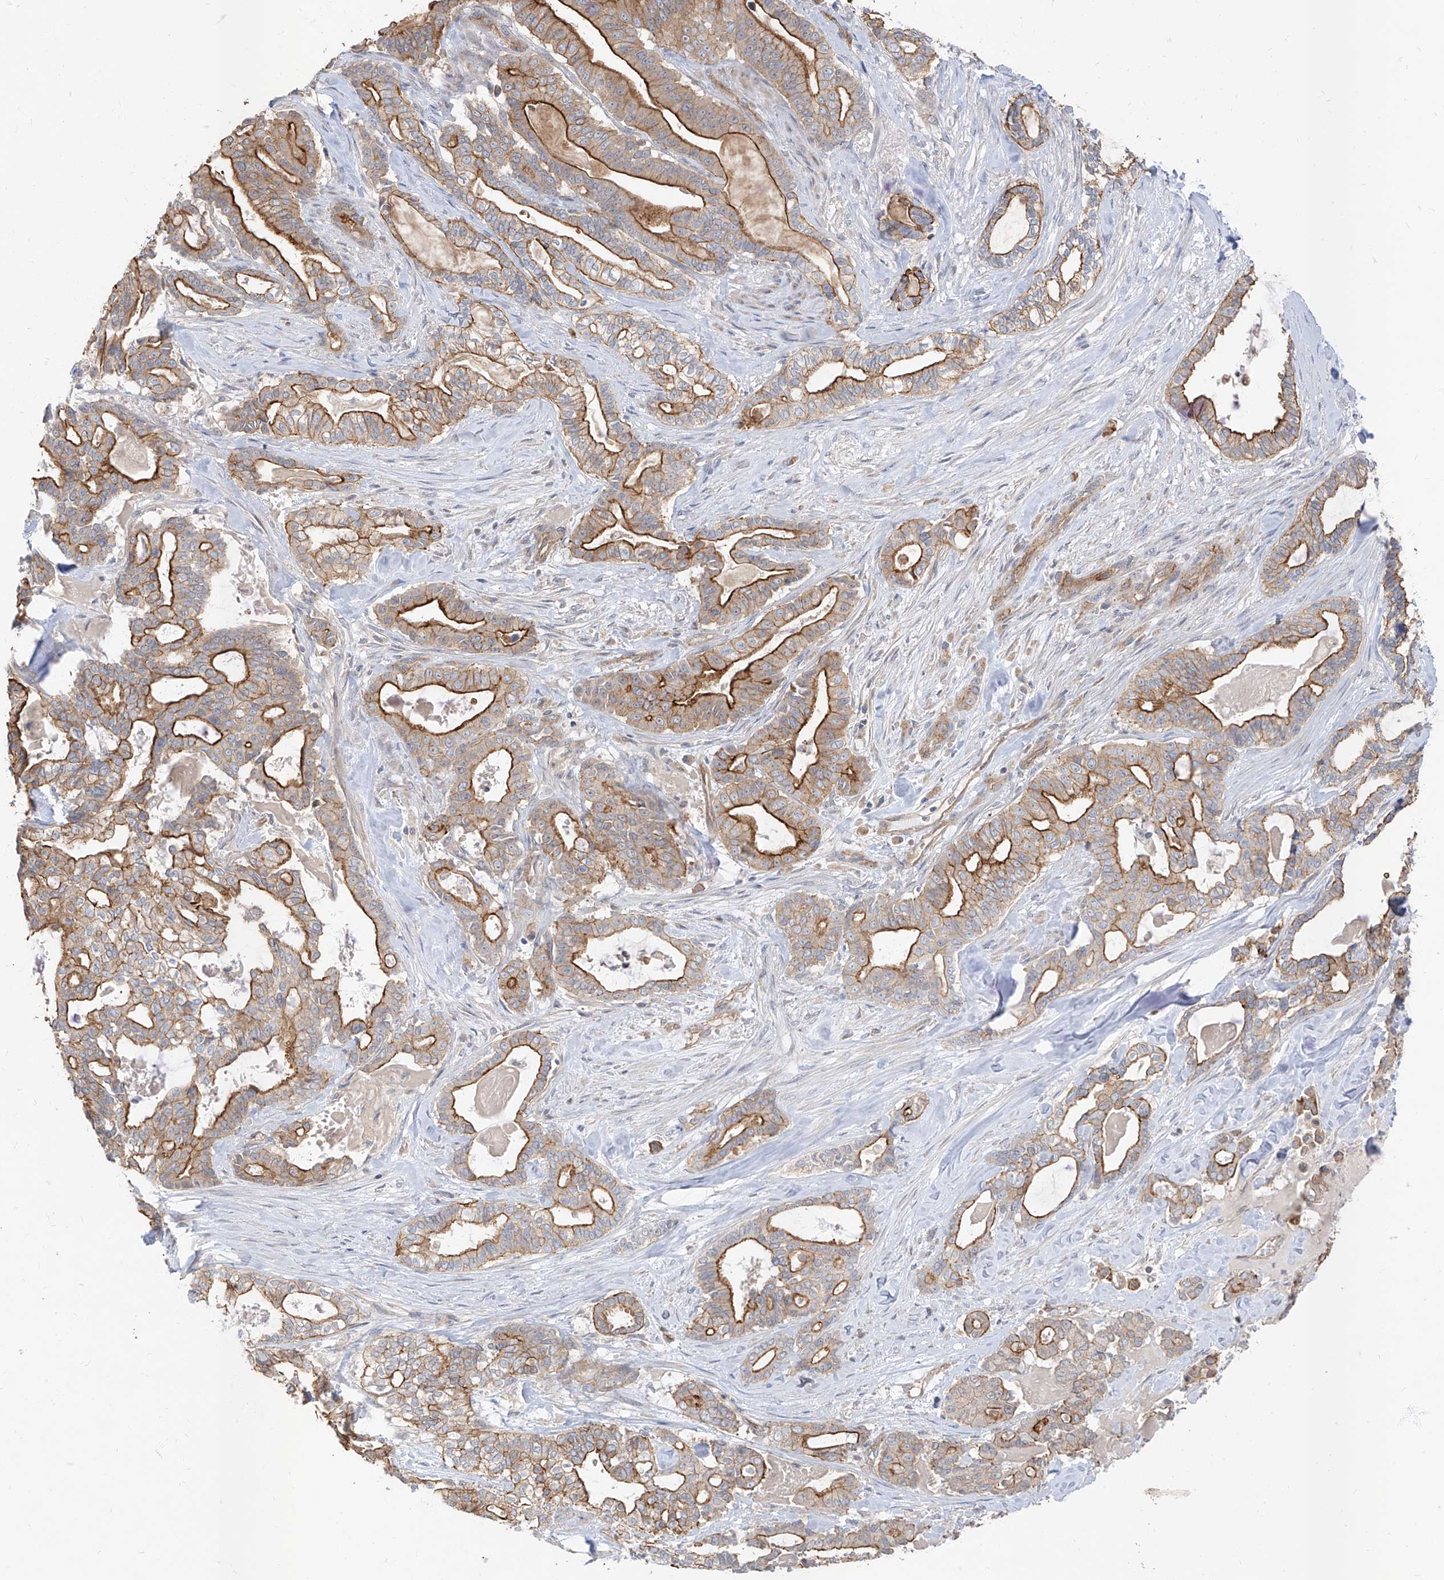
{"staining": {"intensity": "strong", "quantity": "25%-75%", "location": "cytoplasmic/membranous"}, "tissue": "pancreatic cancer", "cell_type": "Tumor cells", "image_type": "cancer", "snomed": [{"axis": "morphology", "description": "Adenocarcinoma, NOS"}, {"axis": "topography", "description": "Pancreas"}], "caption": "A brown stain shows strong cytoplasmic/membranous staining of a protein in pancreatic cancer tumor cells.", "gene": "EPHX4", "patient": {"sex": "male", "age": 63}}